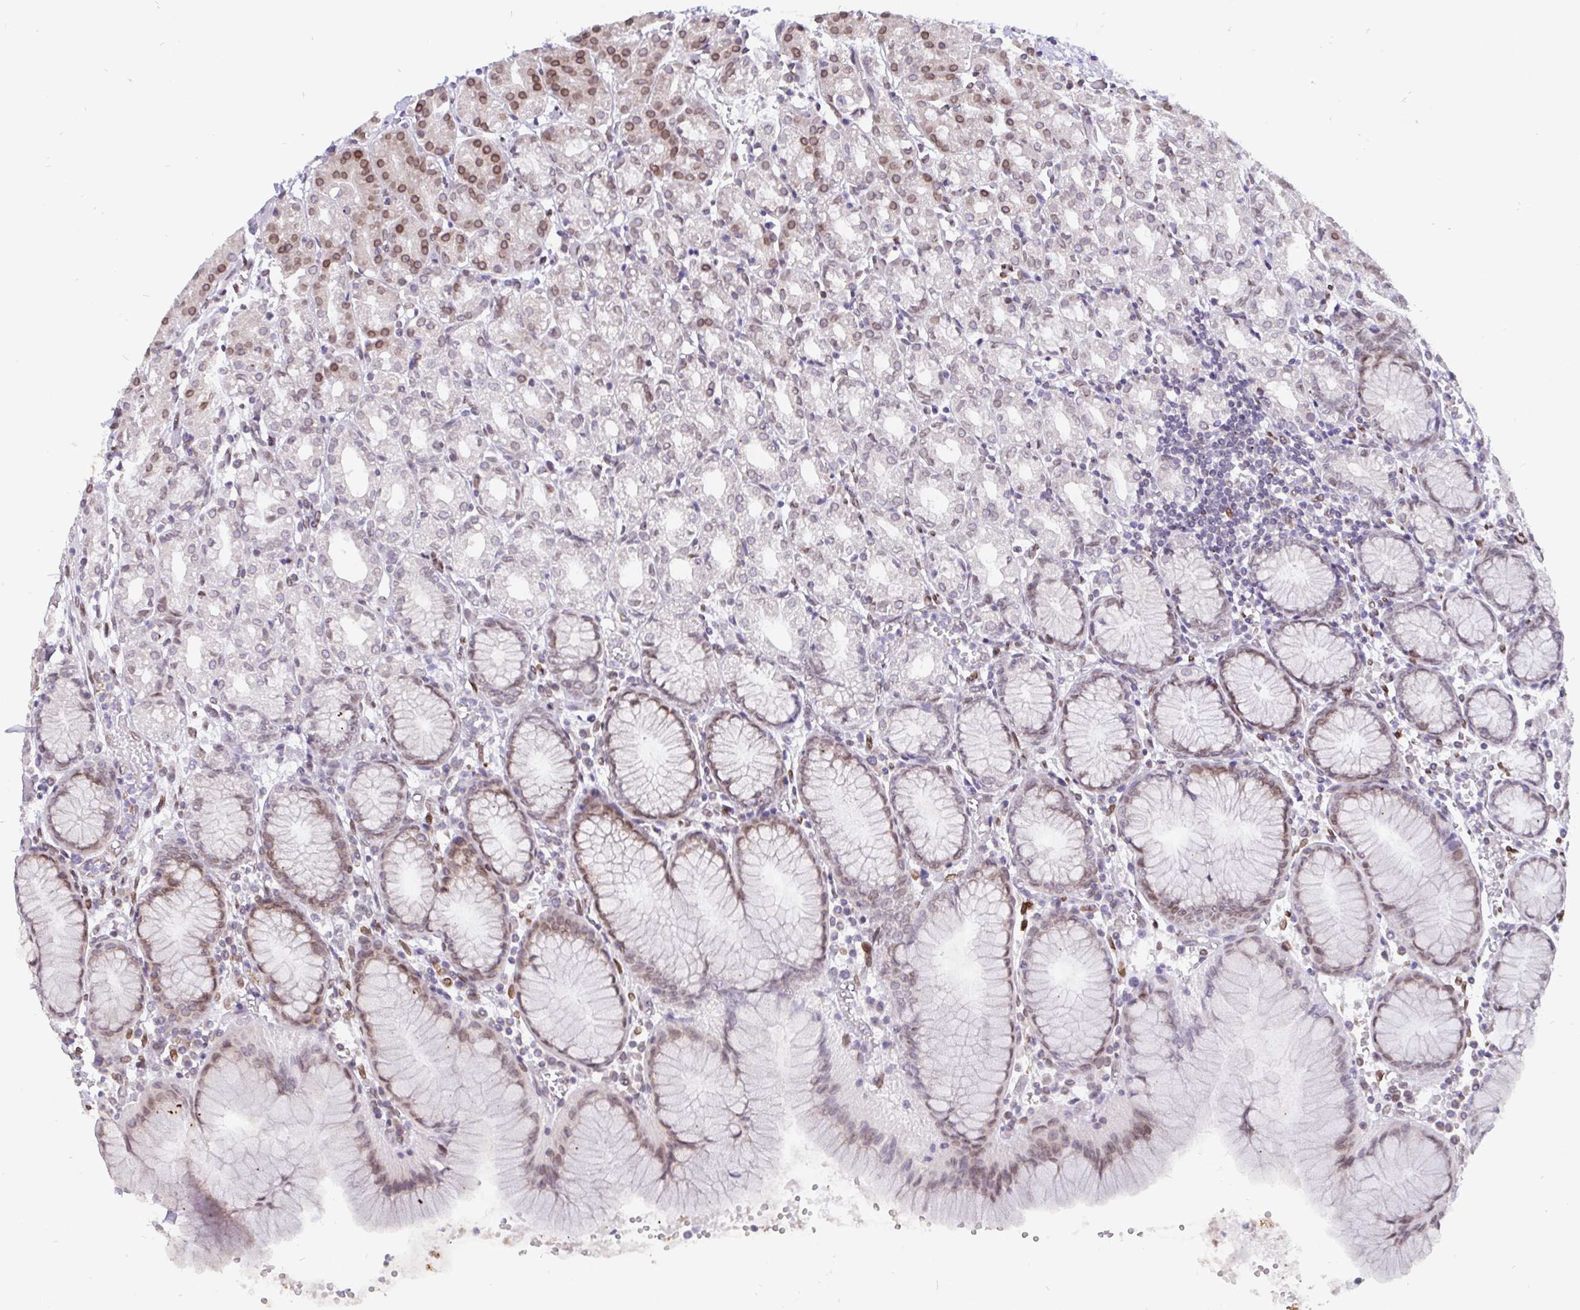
{"staining": {"intensity": "moderate", "quantity": "<25%", "location": "cytoplasmic/membranous,nuclear"}, "tissue": "stomach", "cell_type": "Glandular cells", "image_type": "normal", "snomed": [{"axis": "morphology", "description": "Normal tissue, NOS"}, {"axis": "topography", "description": "Stomach"}], "caption": "Immunohistochemistry image of unremarkable human stomach stained for a protein (brown), which displays low levels of moderate cytoplasmic/membranous,nuclear expression in approximately <25% of glandular cells.", "gene": "EMD", "patient": {"sex": "female", "age": 57}}